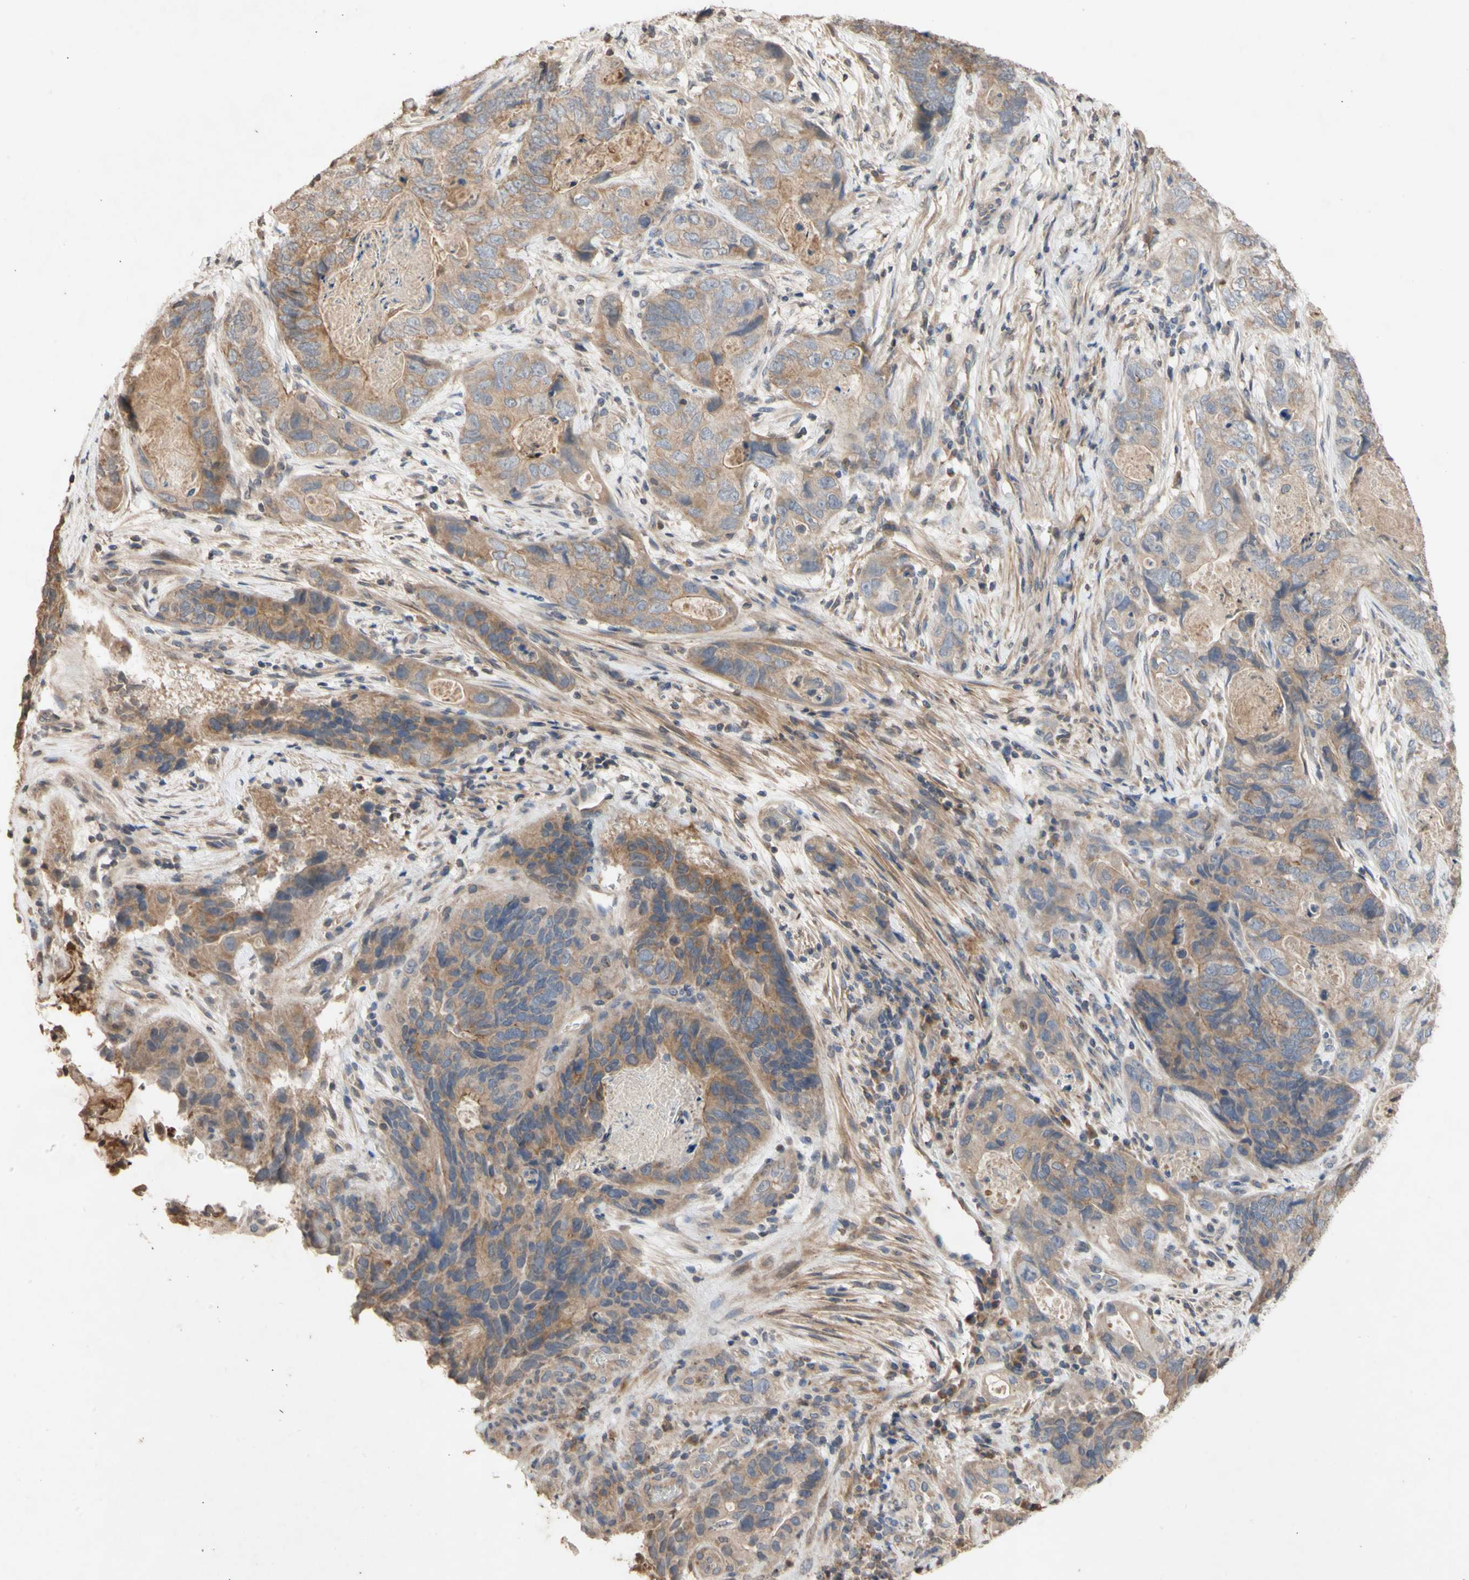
{"staining": {"intensity": "moderate", "quantity": ">75%", "location": "cytoplasmic/membranous"}, "tissue": "stomach cancer", "cell_type": "Tumor cells", "image_type": "cancer", "snomed": [{"axis": "morphology", "description": "Adenocarcinoma, NOS"}, {"axis": "topography", "description": "Stomach"}], "caption": "Human stomach cancer (adenocarcinoma) stained with a brown dye shows moderate cytoplasmic/membranous positive positivity in about >75% of tumor cells.", "gene": "NECTIN3", "patient": {"sex": "female", "age": 89}}